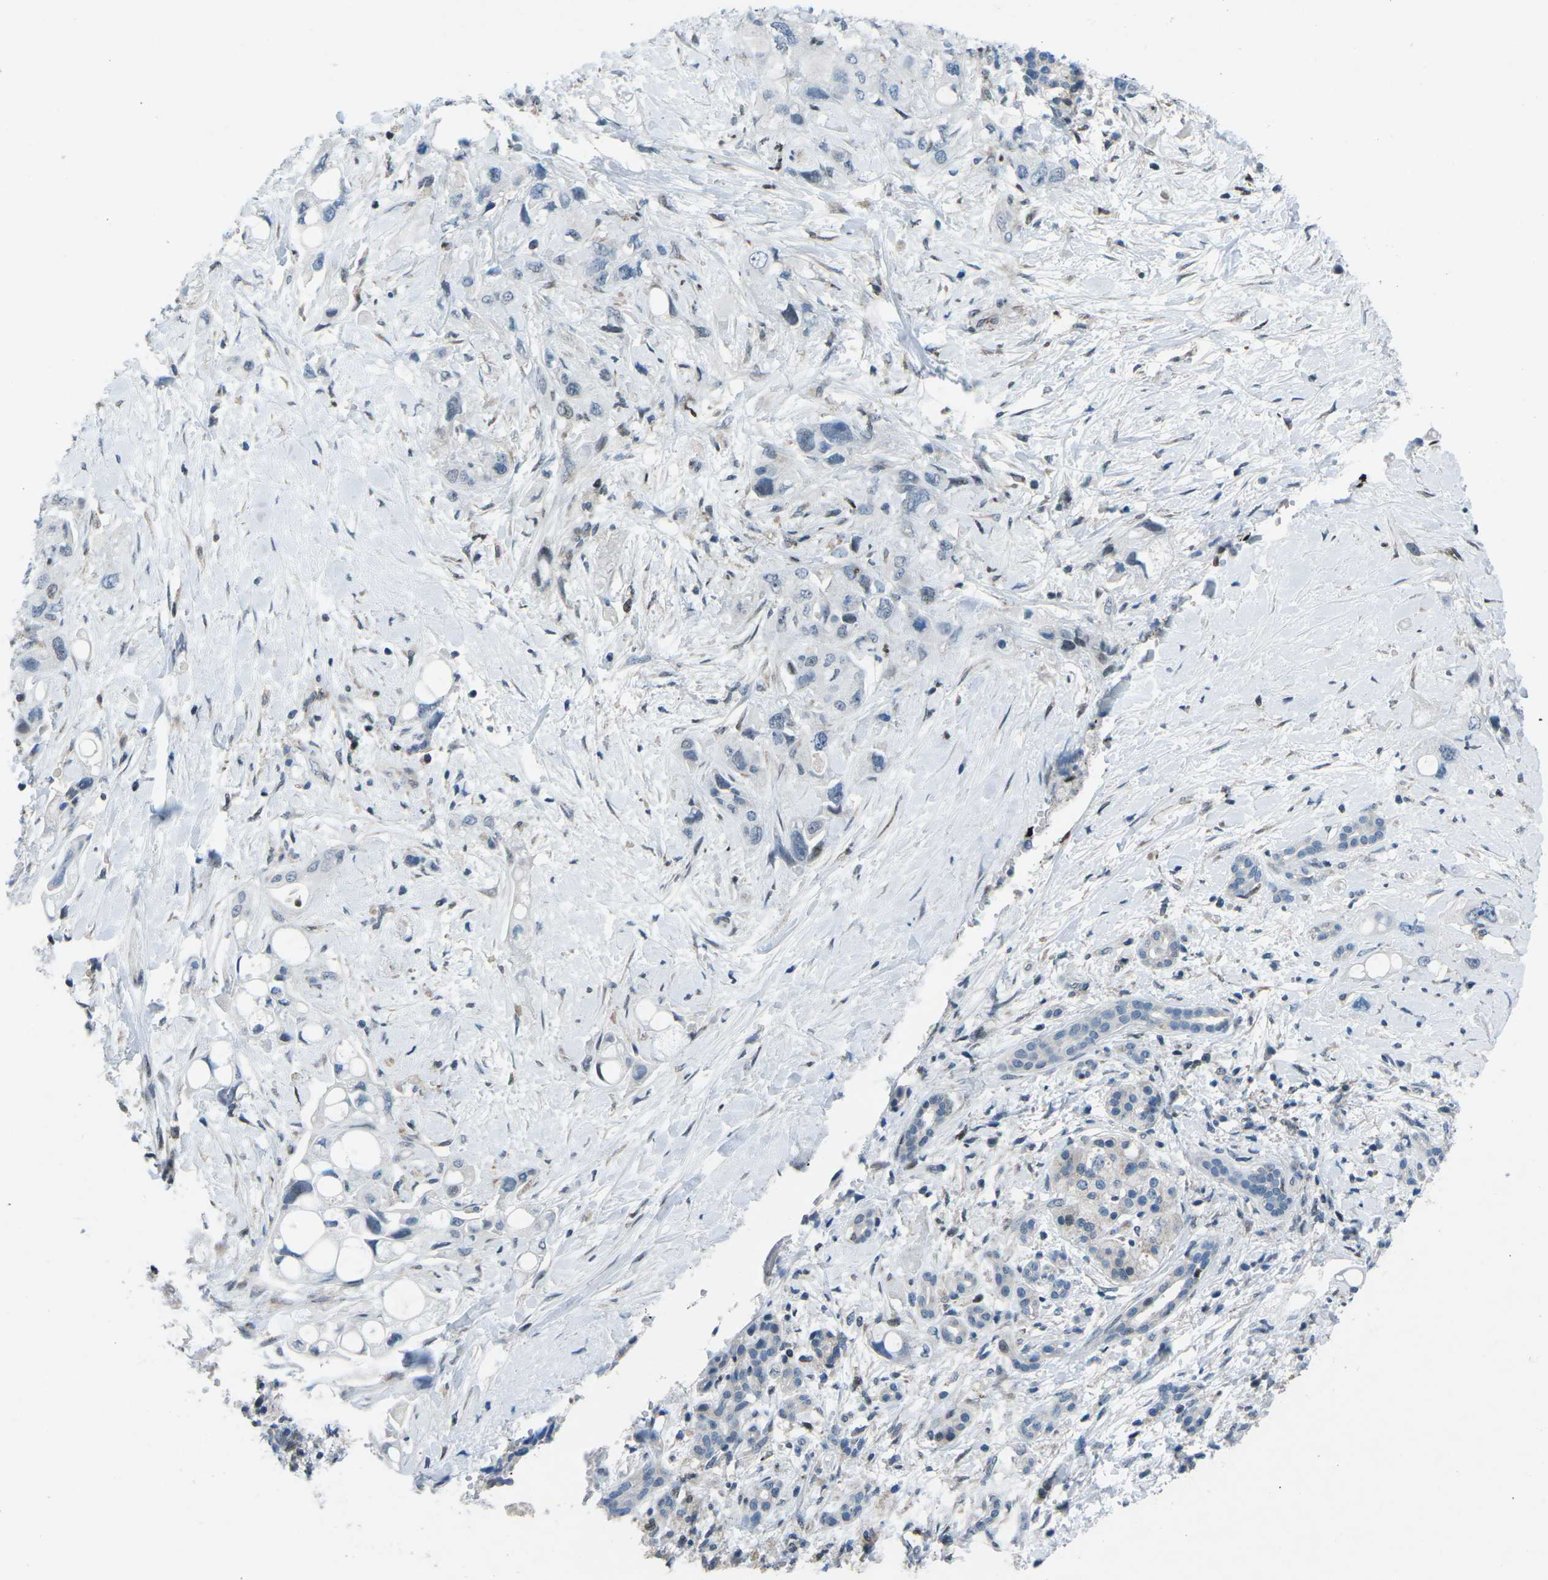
{"staining": {"intensity": "negative", "quantity": "none", "location": "none"}, "tissue": "pancreatic cancer", "cell_type": "Tumor cells", "image_type": "cancer", "snomed": [{"axis": "morphology", "description": "Adenocarcinoma, NOS"}, {"axis": "topography", "description": "Pancreas"}], "caption": "A histopathology image of adenocarcinoma (pancreatic) stained for a protein reveals no brown staining in tumor cells. (Stains: DAB (3,3'-diaminobenzidine) immunohistochemistry (IHC) with hematoxylin counter stain, Microscopy: brightfield microscopy at high magnification).", "gene": "MBNL1", "patient": {"sex": "female", "age": 56}}